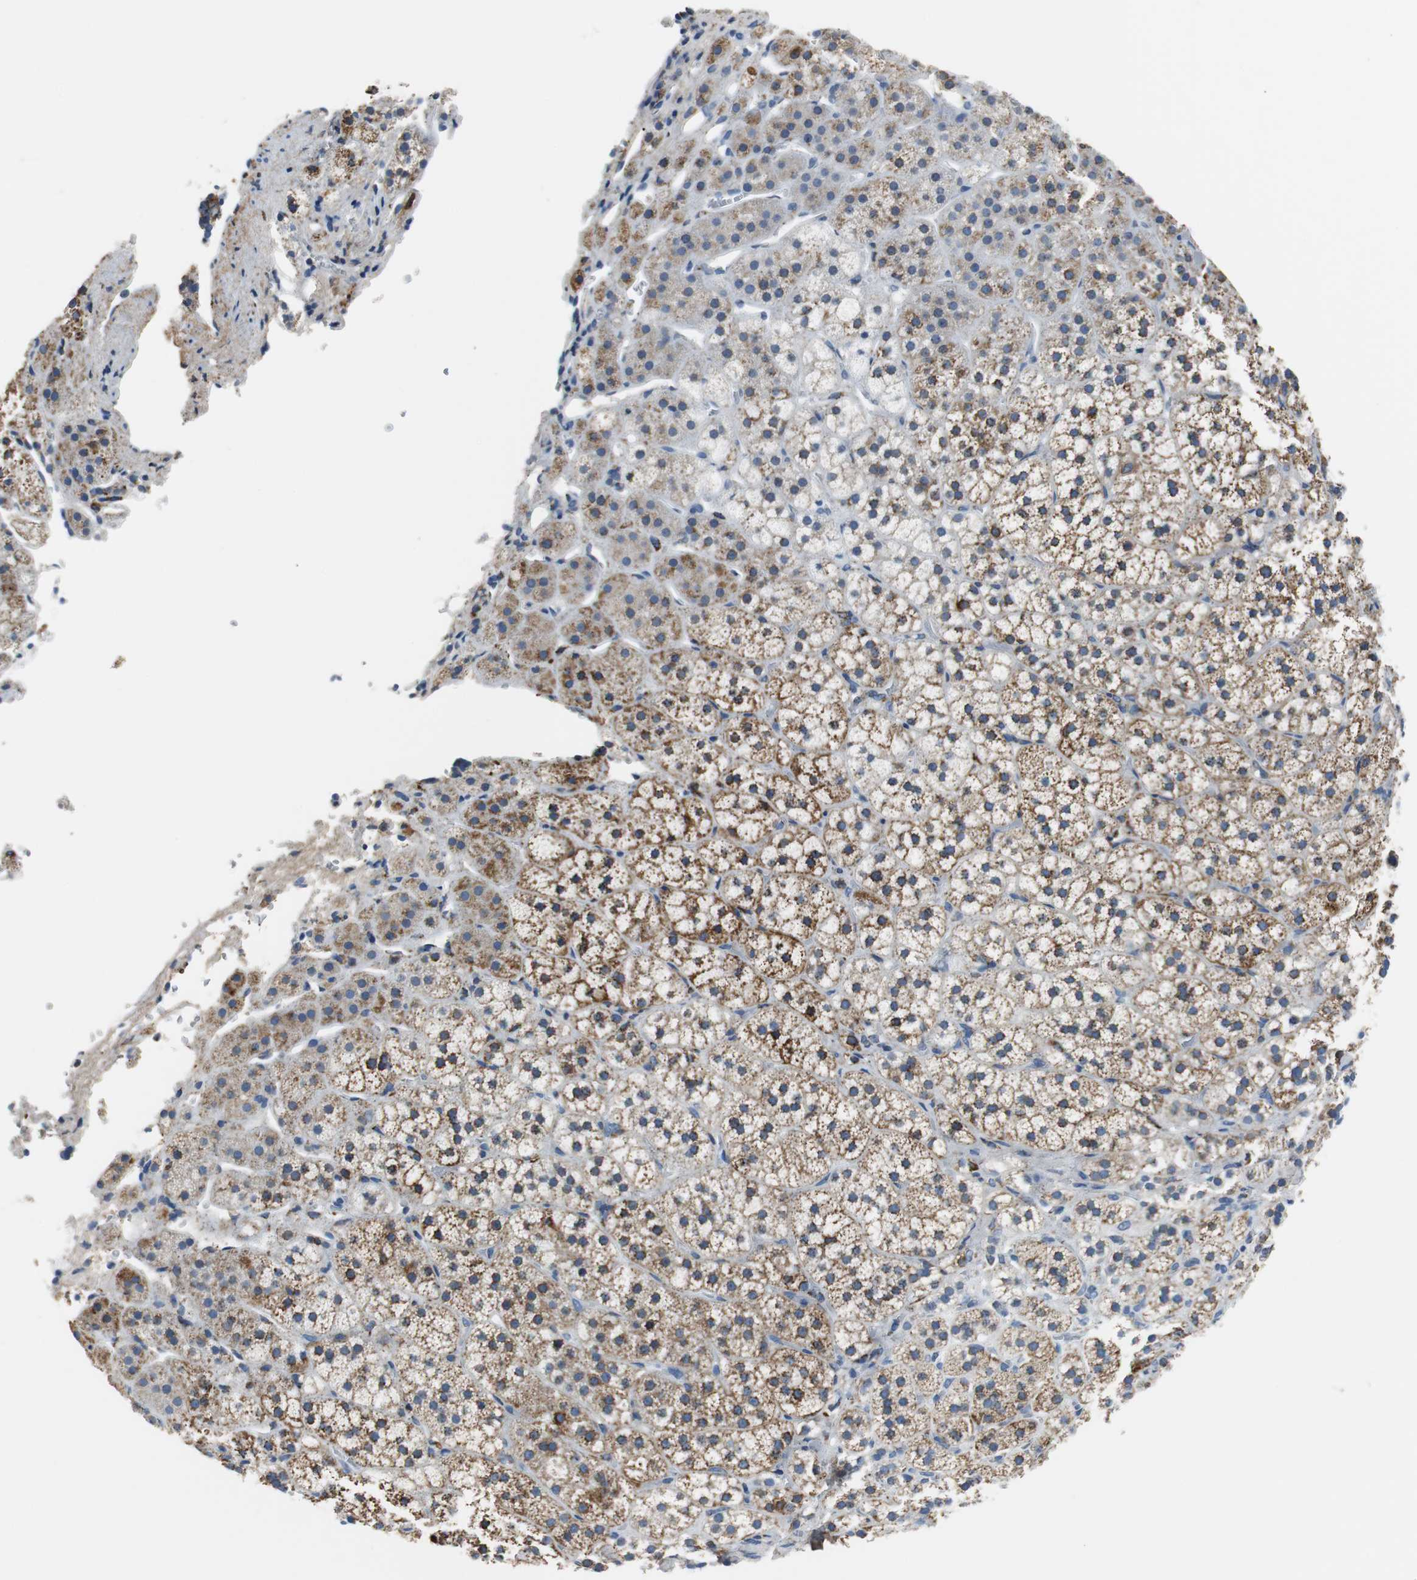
{"staining": {"intensity": "moderate", "quantity": "25%-75%", "location": "cytoplasmic/membranous"}, "tissue": "adrenal gland", "cell_type": "Glandular cells", "image_type": "normal", "snomed": [{"axis": "morphology", "description": "Normal tissue, NOS"}, {"axis": "topography", "description": "Adrenal gland"}], "caption": "Immunohistochemistry (IHC) micrograph of normal adrenal gland: human adrenal gland stained using immunohistochemistry (IHC) displays medium levels of moderate protein expression localized specifically in the cytoplasmic/membranous of glandular cells, appearing as a cytoplasmic/membranous brown color.", "gene": "C1QTNF7", "patient": {"sex": "female", "age": 44}}